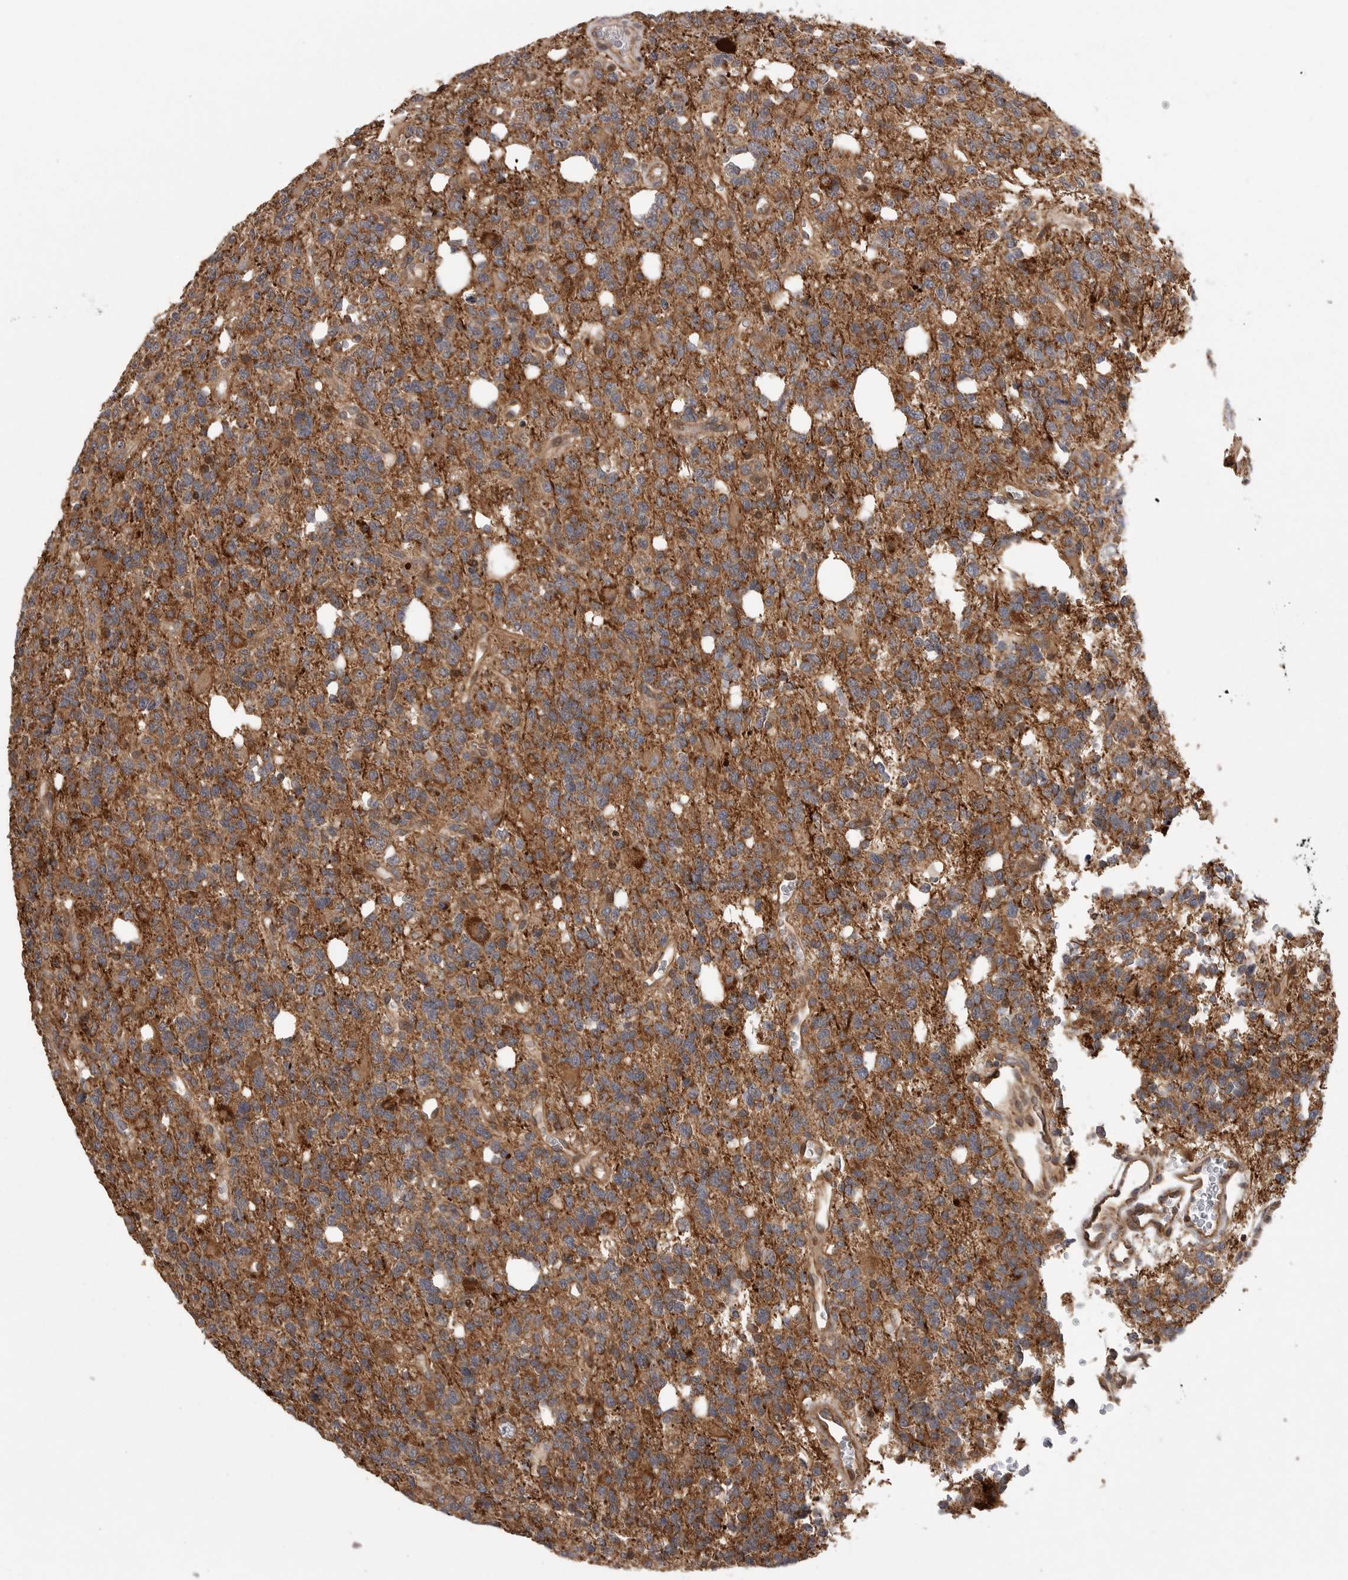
{"staining": {"intensity": "moderate", "quantity": "25%-75%", "location": "cytoplasmic/membranous"}, "tissue": "glioma", "cell_type": "Tumor cells", "image_type": "cancer", "snomed": [{"axis": "morphology", "description": "Glioma, malignant, High grade"}, {"axis": "topography", "description": "Brain"}], "caption": "A brown stain shows moderate cytoplasmic/membranous staining of a protein in human malignant high-grade glioma tumor cells.", "gene": "OXR1", "patient": {"sex": "female", "age": 62}}